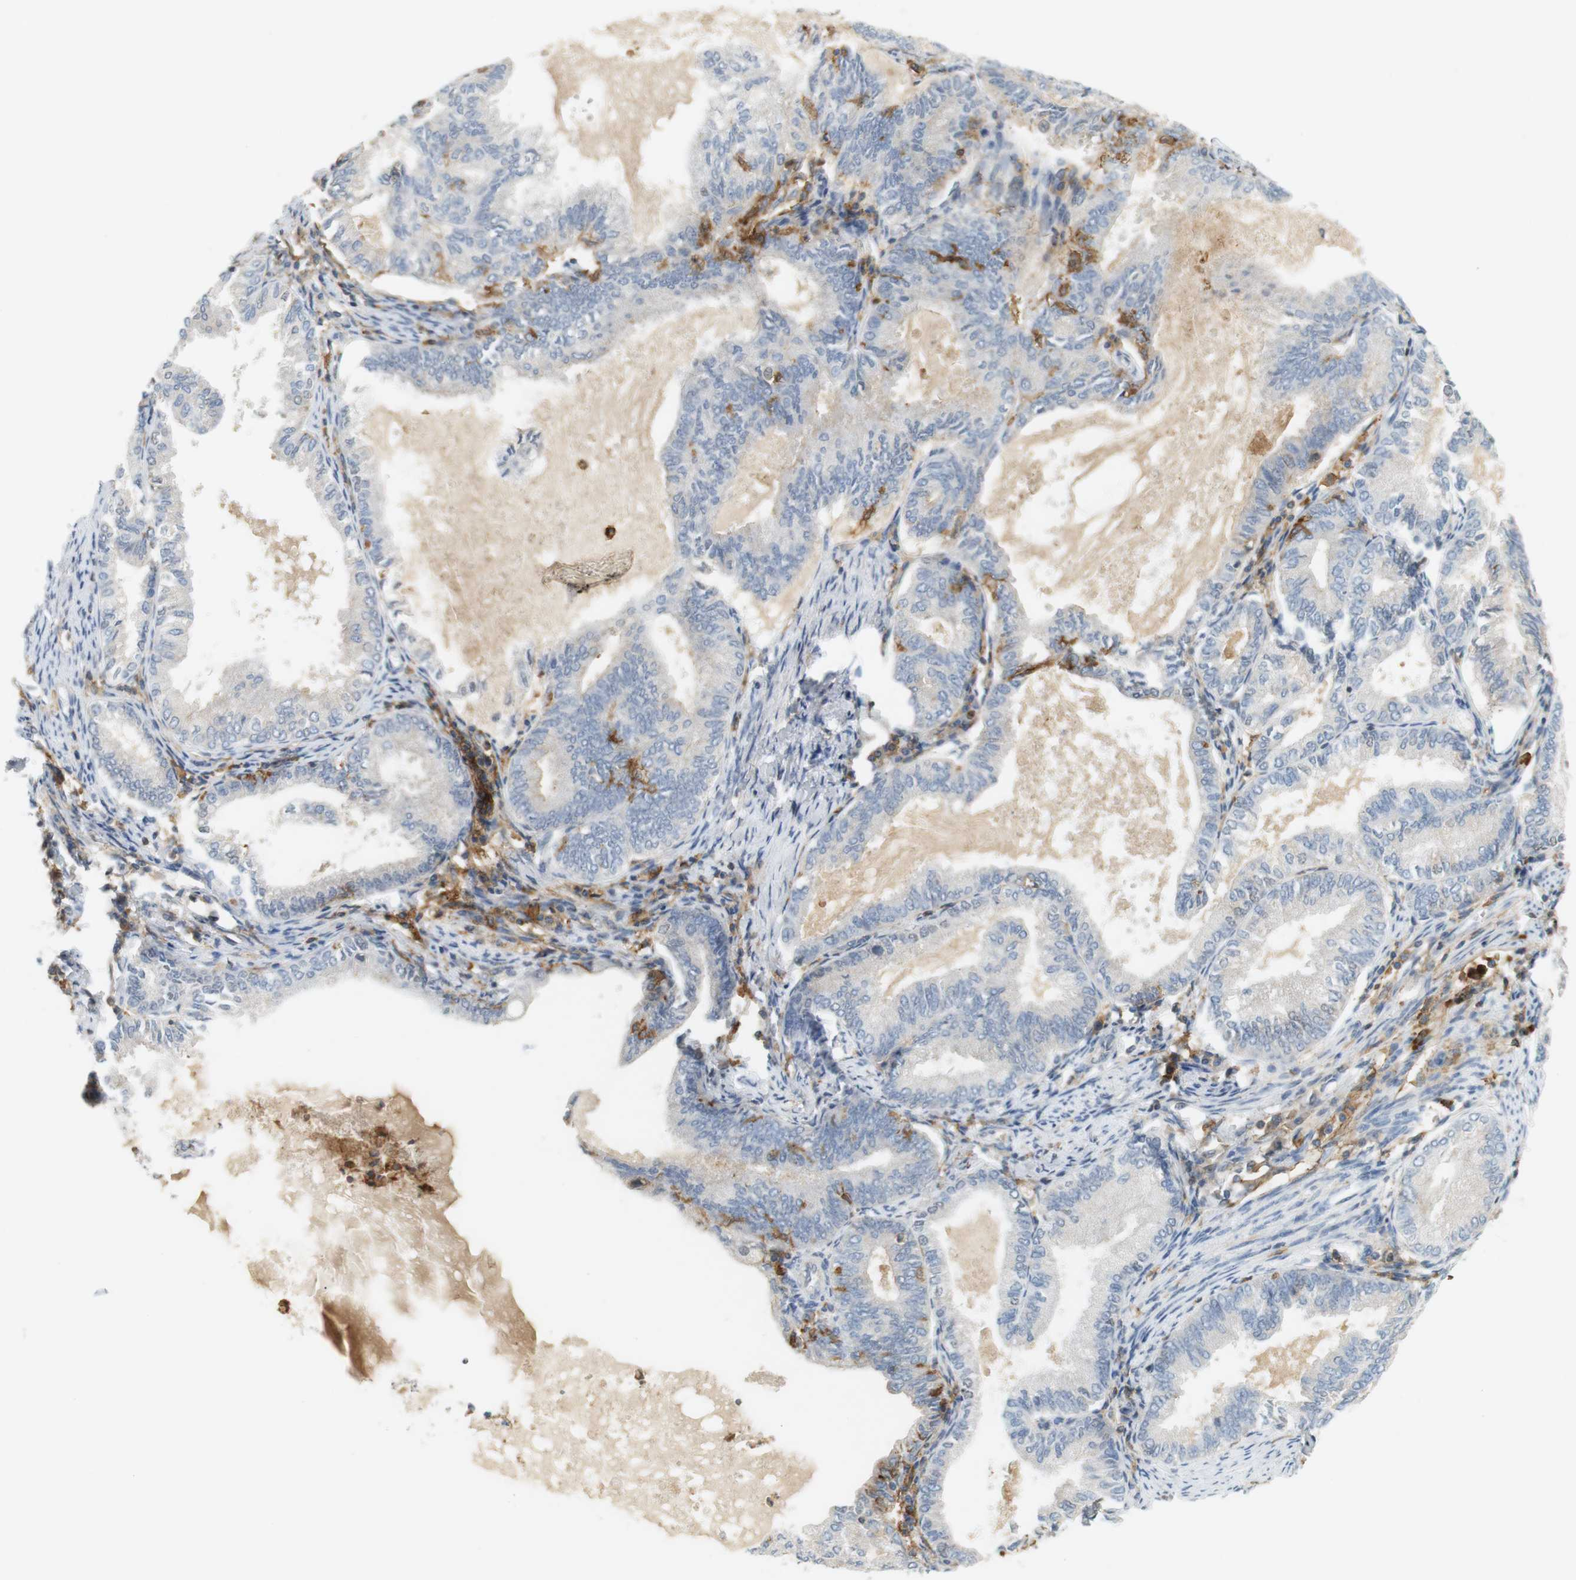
{"staining": {"intensity": "weak", "quantity": "<25%", "location": "cytoplasmic/membranous"}, "tissue": "endometrial cancer", "cell_type": "Tumor cells", "image_type": "cancer", "snomed": [{"axis": "morphology", "description": "Adenocarcinoma, NOS"}, {"axis": "topography", "description": "Endometrium"}], "caption": "Tumor cells show no significant protein staining in adenocarcinoma (endometrial). The staining was performed using DAB to visualize the protein expression in brown, while the nuclei were stained in blue with hematoxylin (Magnification: 20x).", "gene": "SIRPA", "patient": {"sex": "female", "age": 86}}